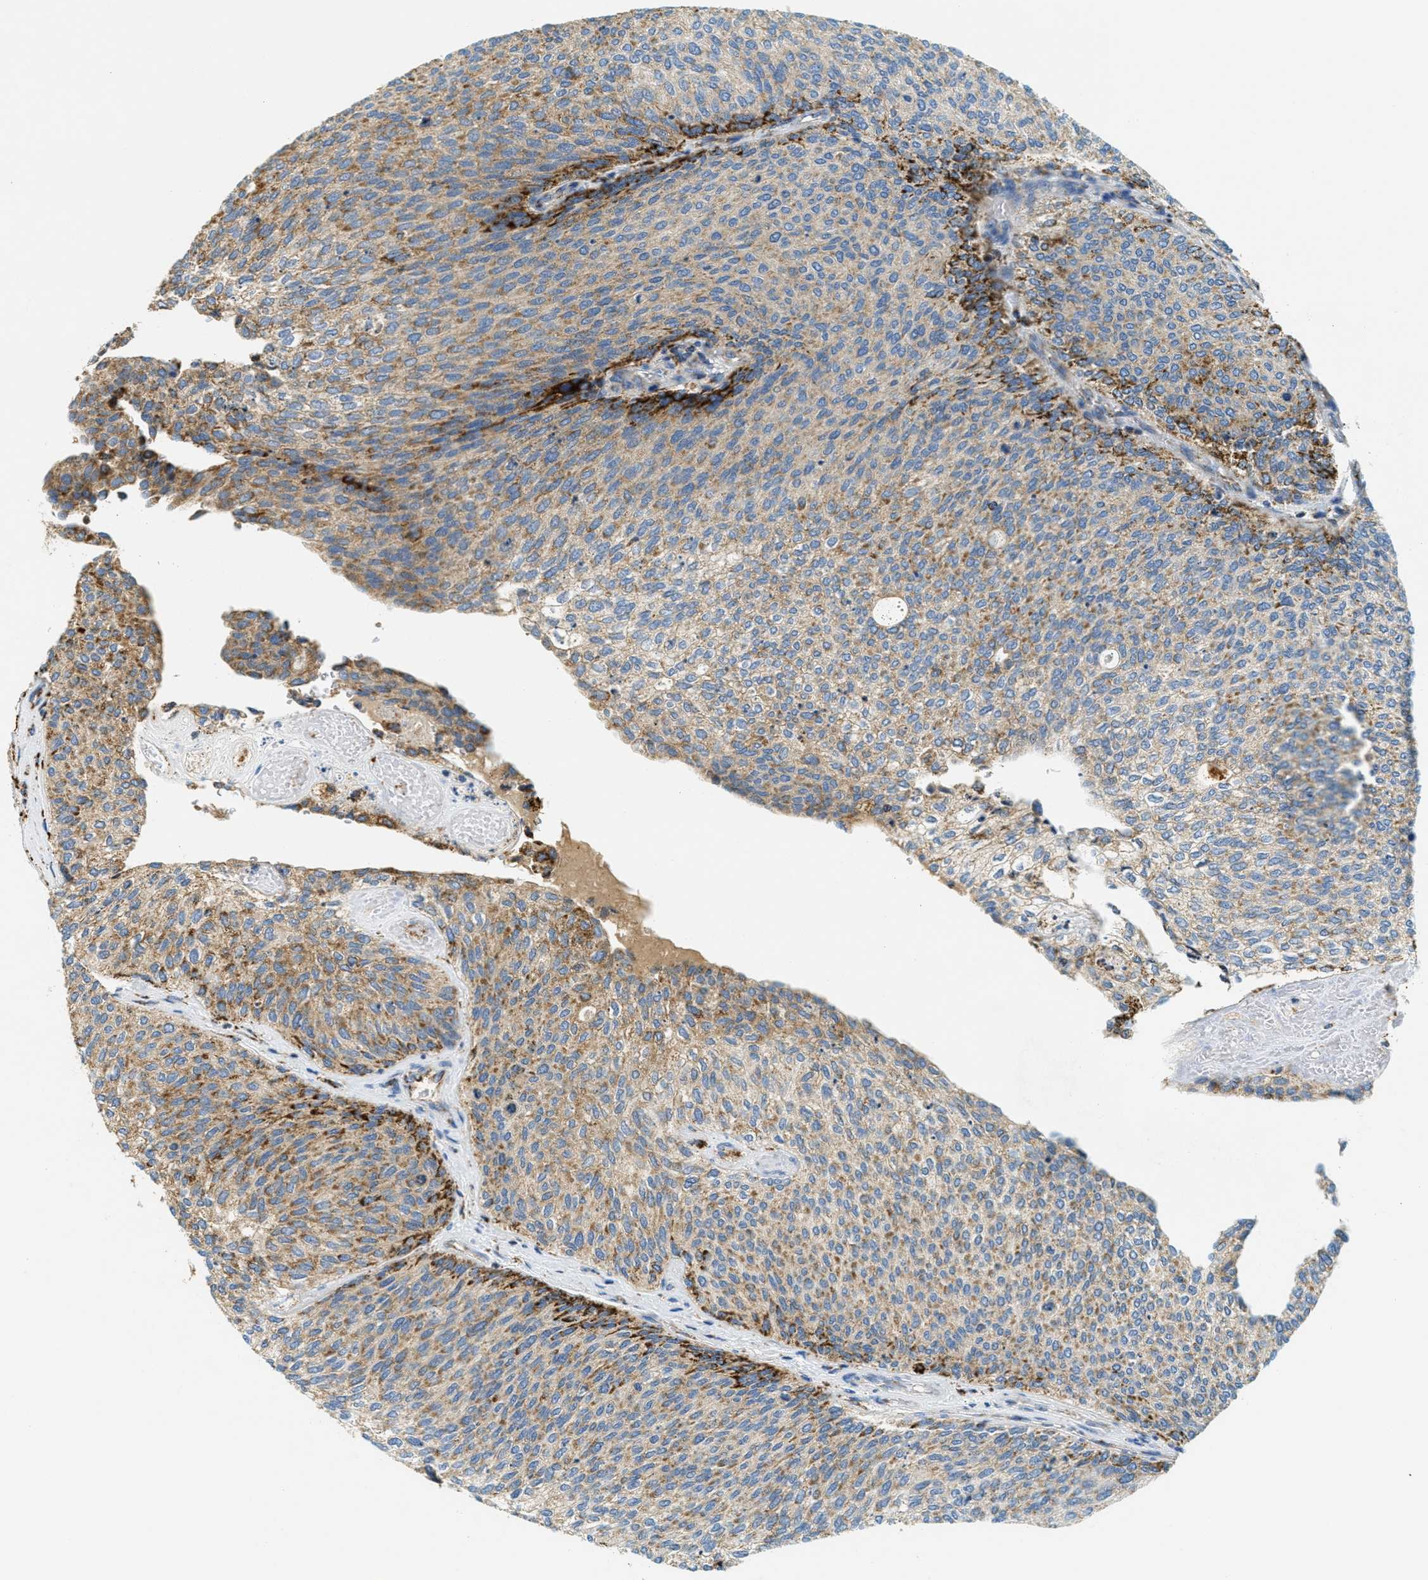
{"staining": {"intensity": "moderate", "quantity": ">75%", "location": "cytoplasmic/membranous"}, "tissue": "urothelial cancer", "cell_type": "Tumor cells", "image_type": "cancer", "snomed": [{"axis": "morphology", "description": "Urothelial carcinoma, Low grade"}, {"axis": "topography", "description": "Urinary bladder"}], "caption": "Urothelial carcinoma (low-grade) tissue shows moderate cytoplasmic/membranous staining in approximately >75% of tumor cells, visualized by immunohistochemistry. Using DAB (3,3'-diaminobenzidine) (brown) and hematoxylin (blue) stains, captured at high magnification using brightfield microscopy.", "gene": "HLCS", "patient": {"sex": "female", "age": 79}}